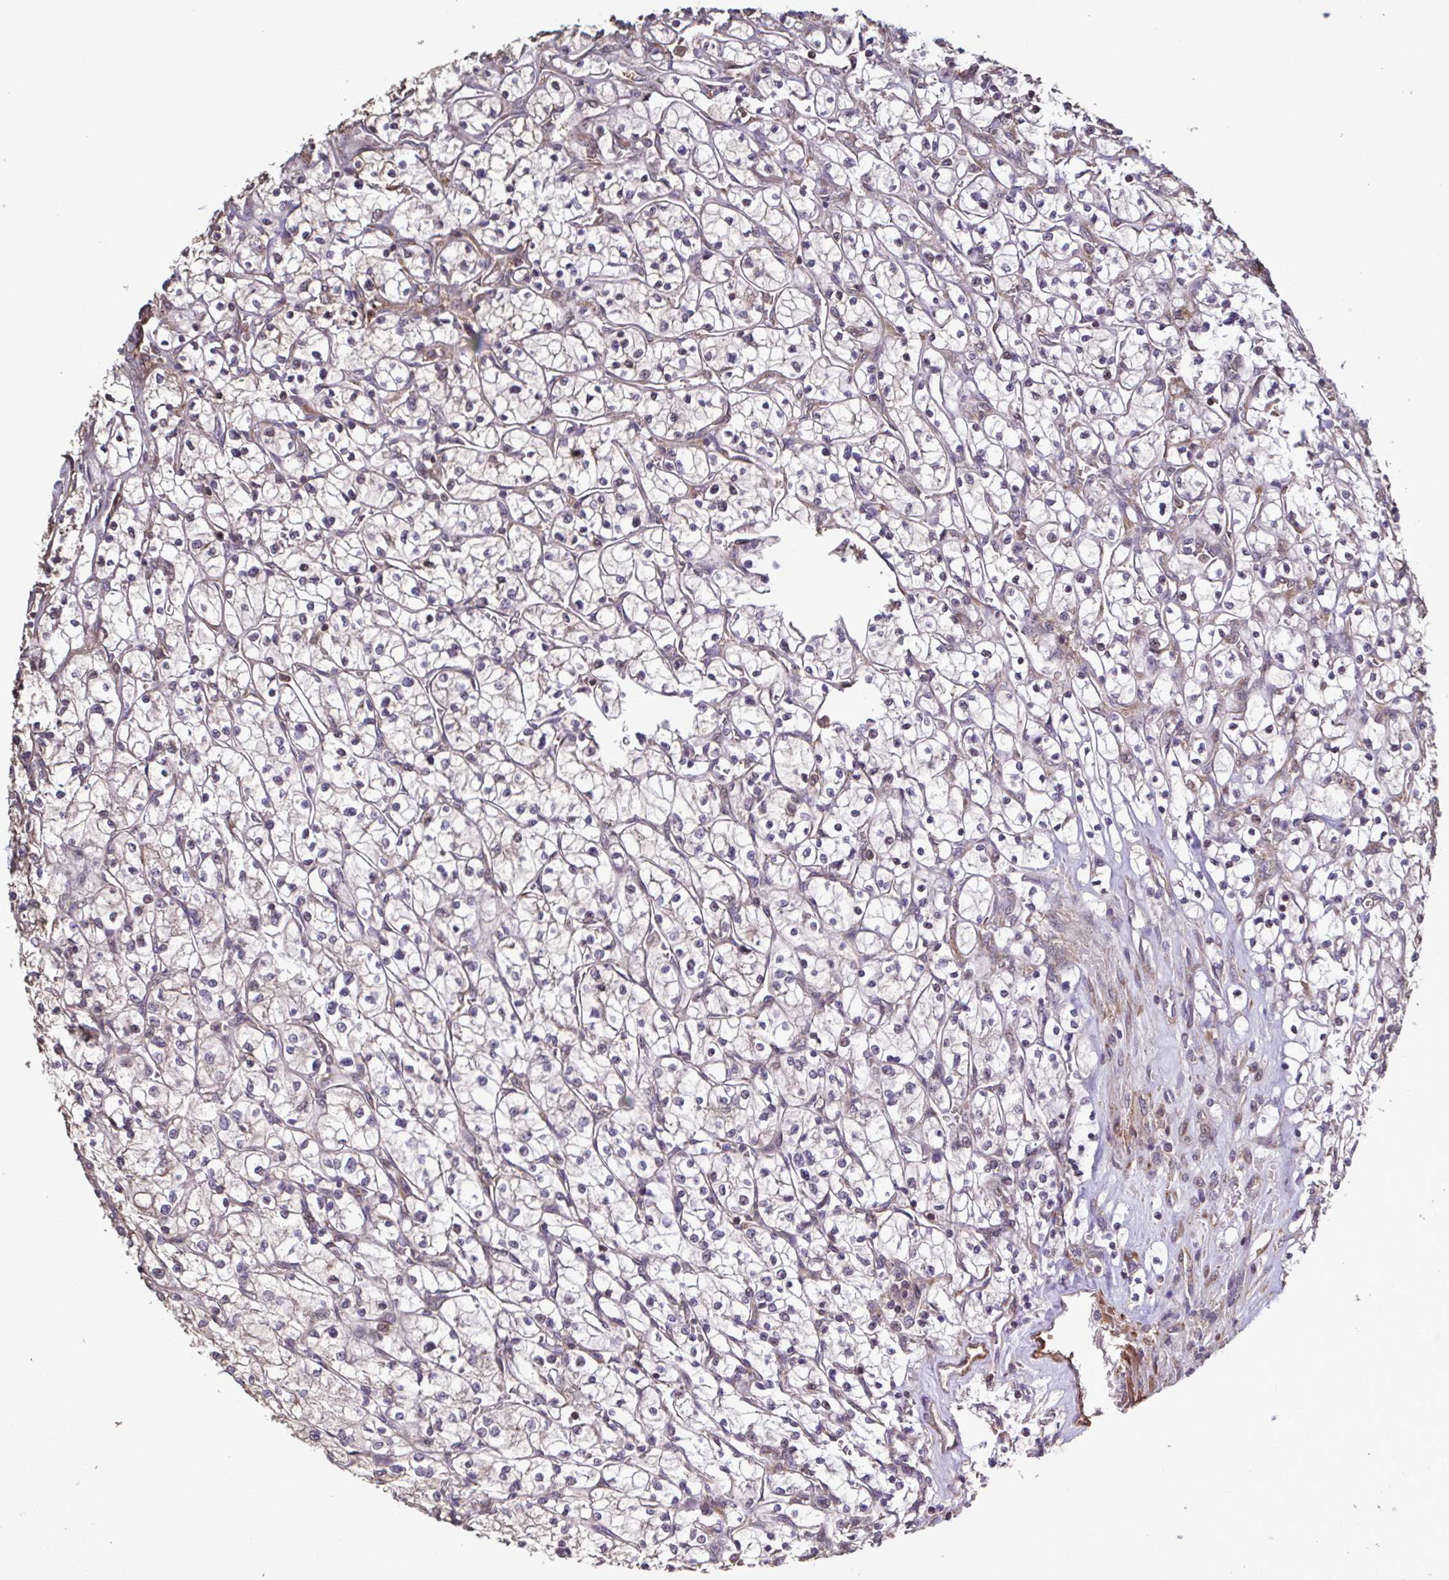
{"staining": {"intensity": "negative", "quantity": "none", "location": "none"}, "tissue": "renal cancer", "cell_type": "Tumor cells", "image_type": "cancer", "snomed": [{"axis": "morphology", "description": "Adenocarcinoma, NOS"}, {"axis": "topography", "description": "Kidney"}], "caption": "An image of adenocarcinoma (renal) stained for a protein demonstrates no brown staining in tumor cells. (Stains: DAB (3,3'-diaminobenzidine) immunohistochemistry (IHC) with hematoxylin counter stain, Microscopy: brightfield microscopy at high magnification).", "gene": "ZNF200", "patient": {"sex": "female", "age": 64}}